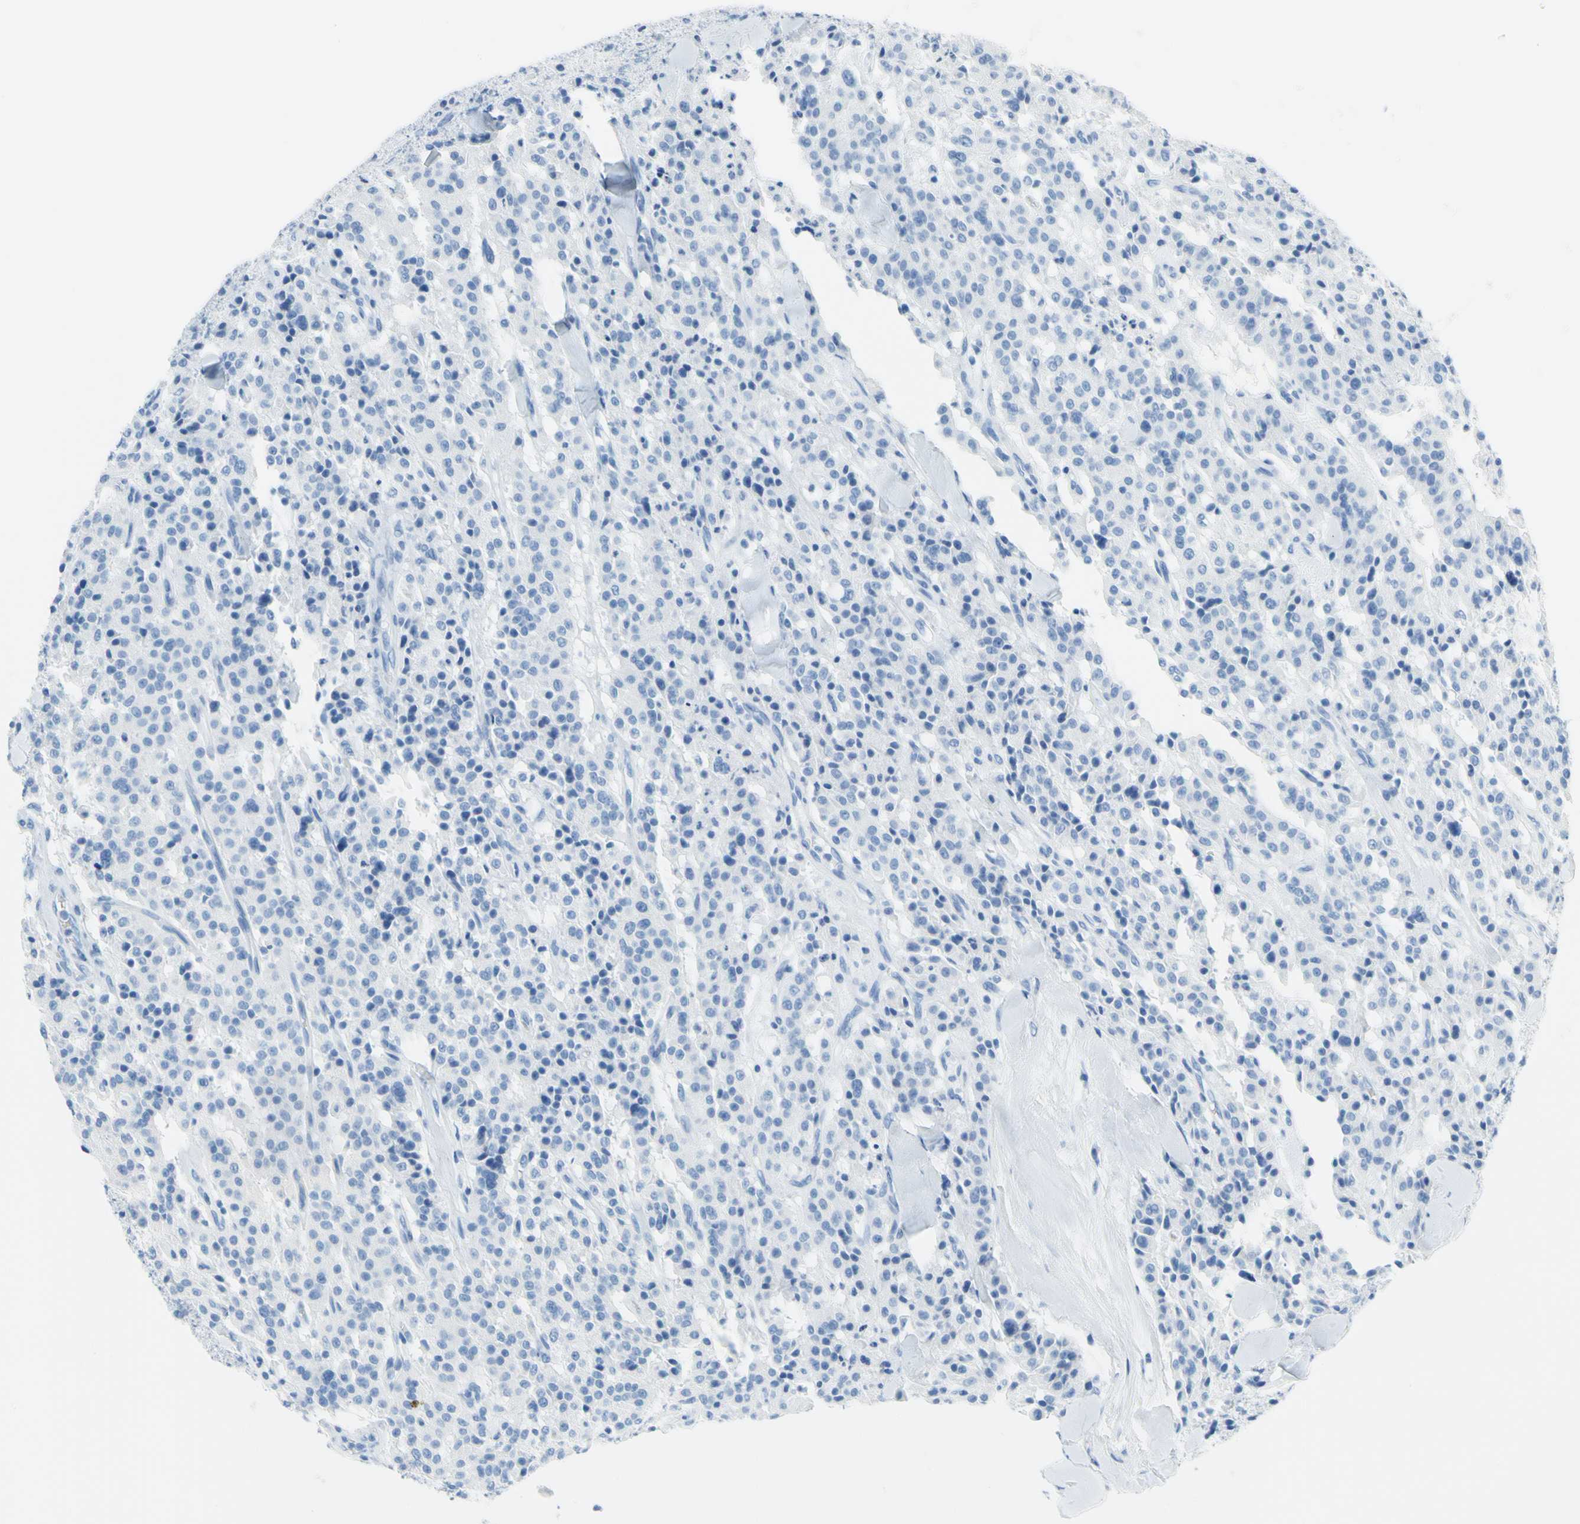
{"staining": {"intensity": "negative", "quantity": "none", "location": "none"}, "tissue": "carcinoid", "cell_type": "Tumor cells", "image_type": "cancer", "snomed": [{"axis": "morphology", "description": "Carcinoid, malignant, NOS"}, {"axis": "topography", "description": "Lung"}], "caption": "Immunohistochemistry micrograph of neoplastic tissue: carcinoid stained with DAB demonstrates no significant protein expression in tumor cells.", "gene": "DCT", "patient": {"sex": "male", "age": 30}}